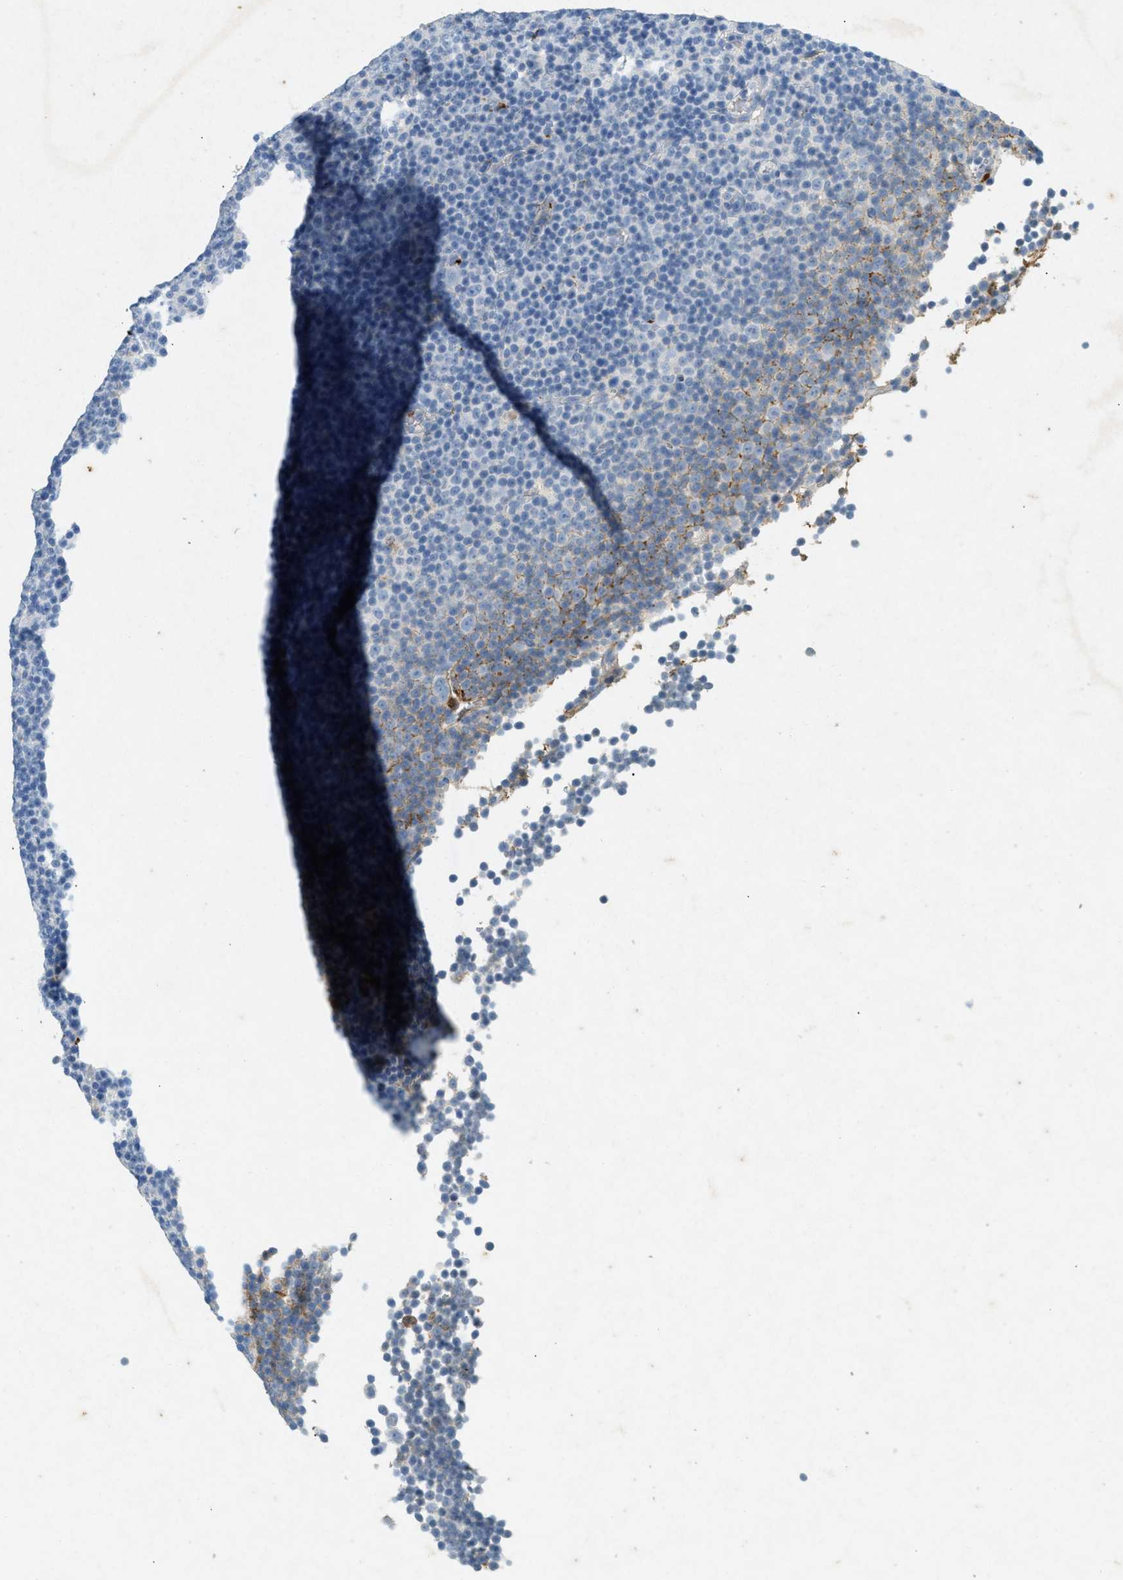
{"staining": {"intensity": "negative", "quantity": "none", "location": "none"}, "tissue": "lymphoma", "cell_type": "Tumor cells", "image_type": "cancer", "snomed": [{"axis": "morphology", "description": "Malignant lymphoma, non-Hodgkin's type, Low grade"}, {"axis": "topography", "description": "Lymph node"}], "caption": "Lymphoma stained for a protein using IHC reveals no staining tumor cells.", "gene": "F2", "patient": {"sex": "female", "age": 67}}